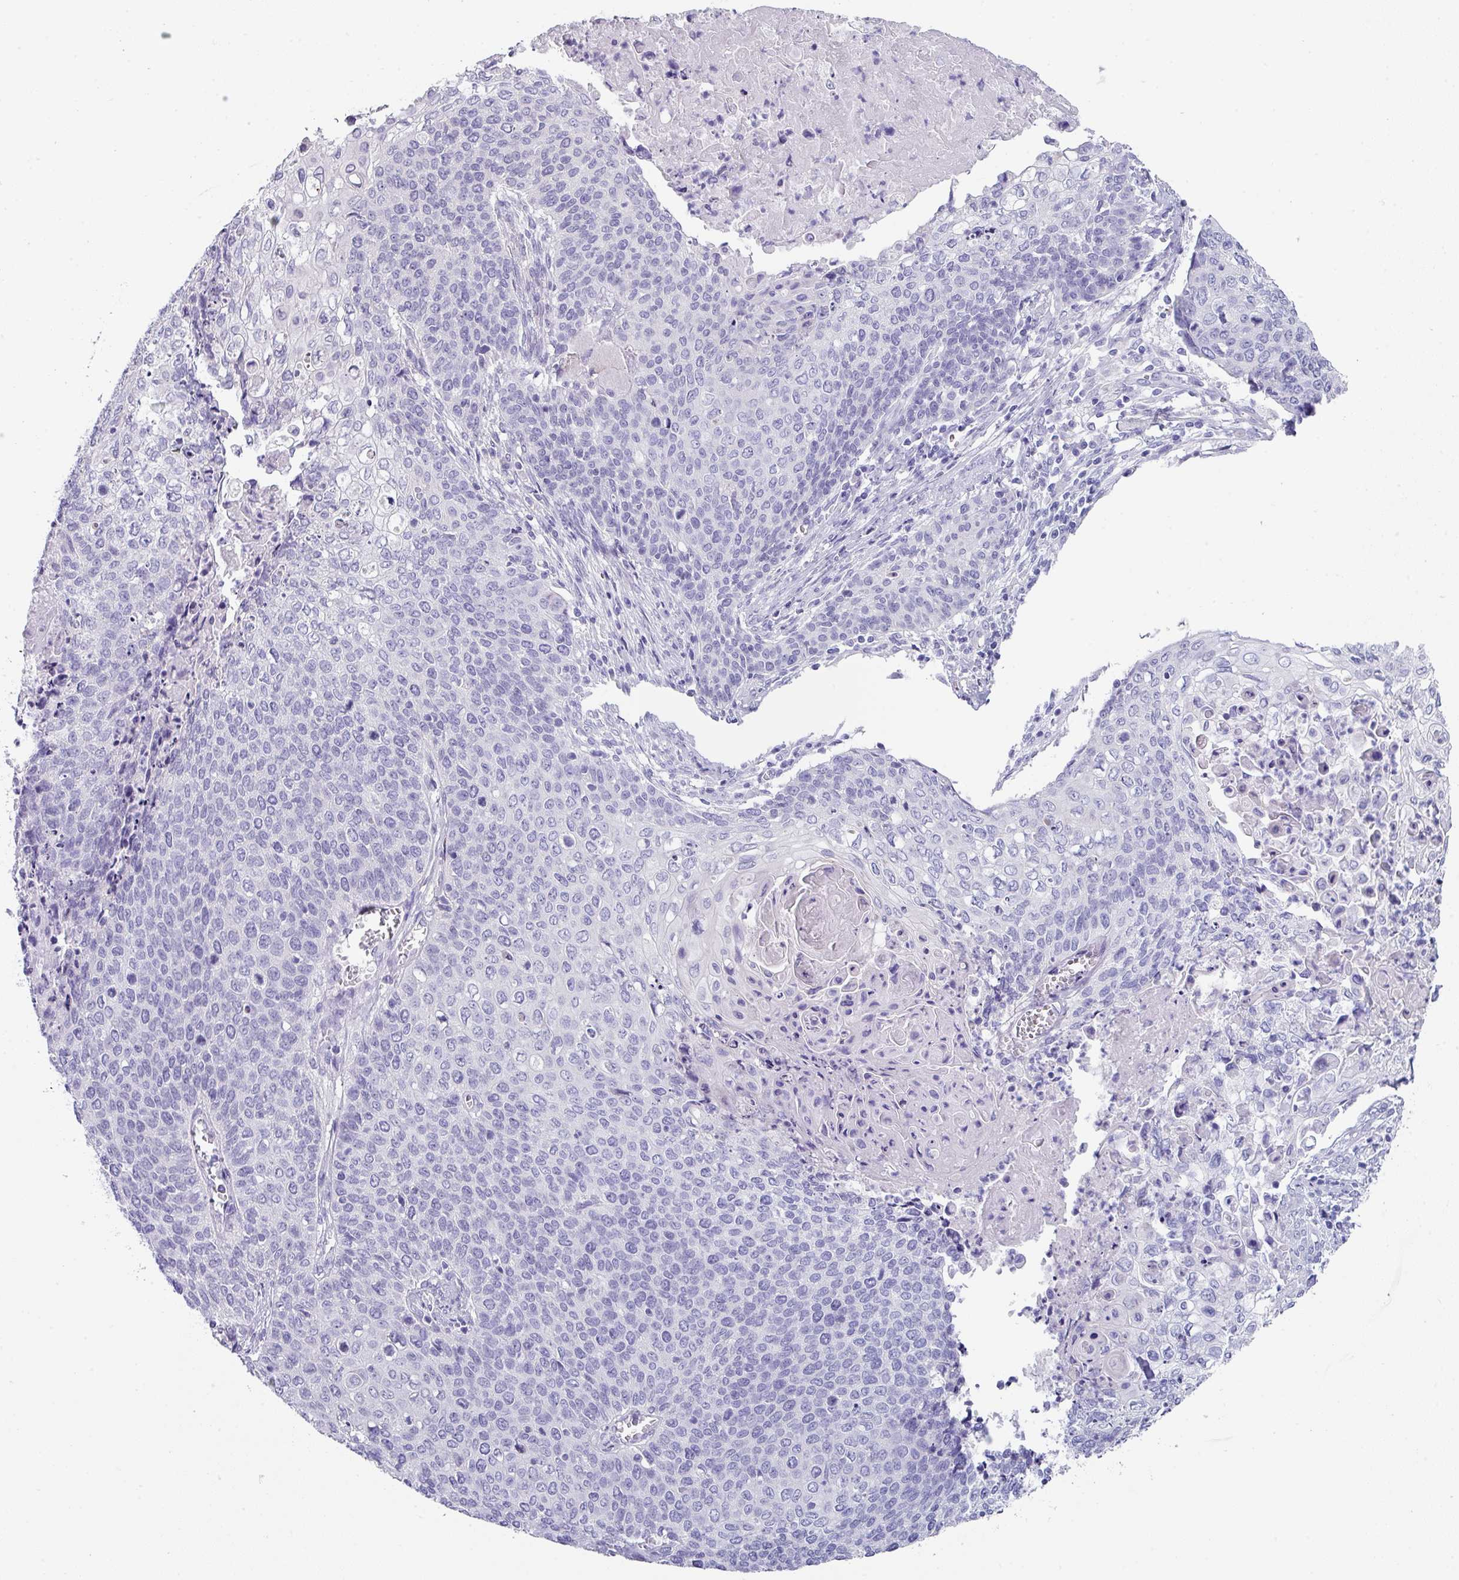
{"staining": {"intensity": "negative", "quantity": "none", "location": "none"}, "tissue": "cervical cancer", "cell_type": "Tumor cells", "image_type": "cancer", "snomed": [{"axis": "morphology", "description": "Squamous cell carcinoma, NOS"}, {"axis": "topography", "description": "Cervix"}], "caption": "This is an immunohistochemistry histopathology image of cervical squamous cell carcinoma. There is no expression in tumor cells.", "gene": "PEX10", "patient": {"sex": "female", "age": 39}}